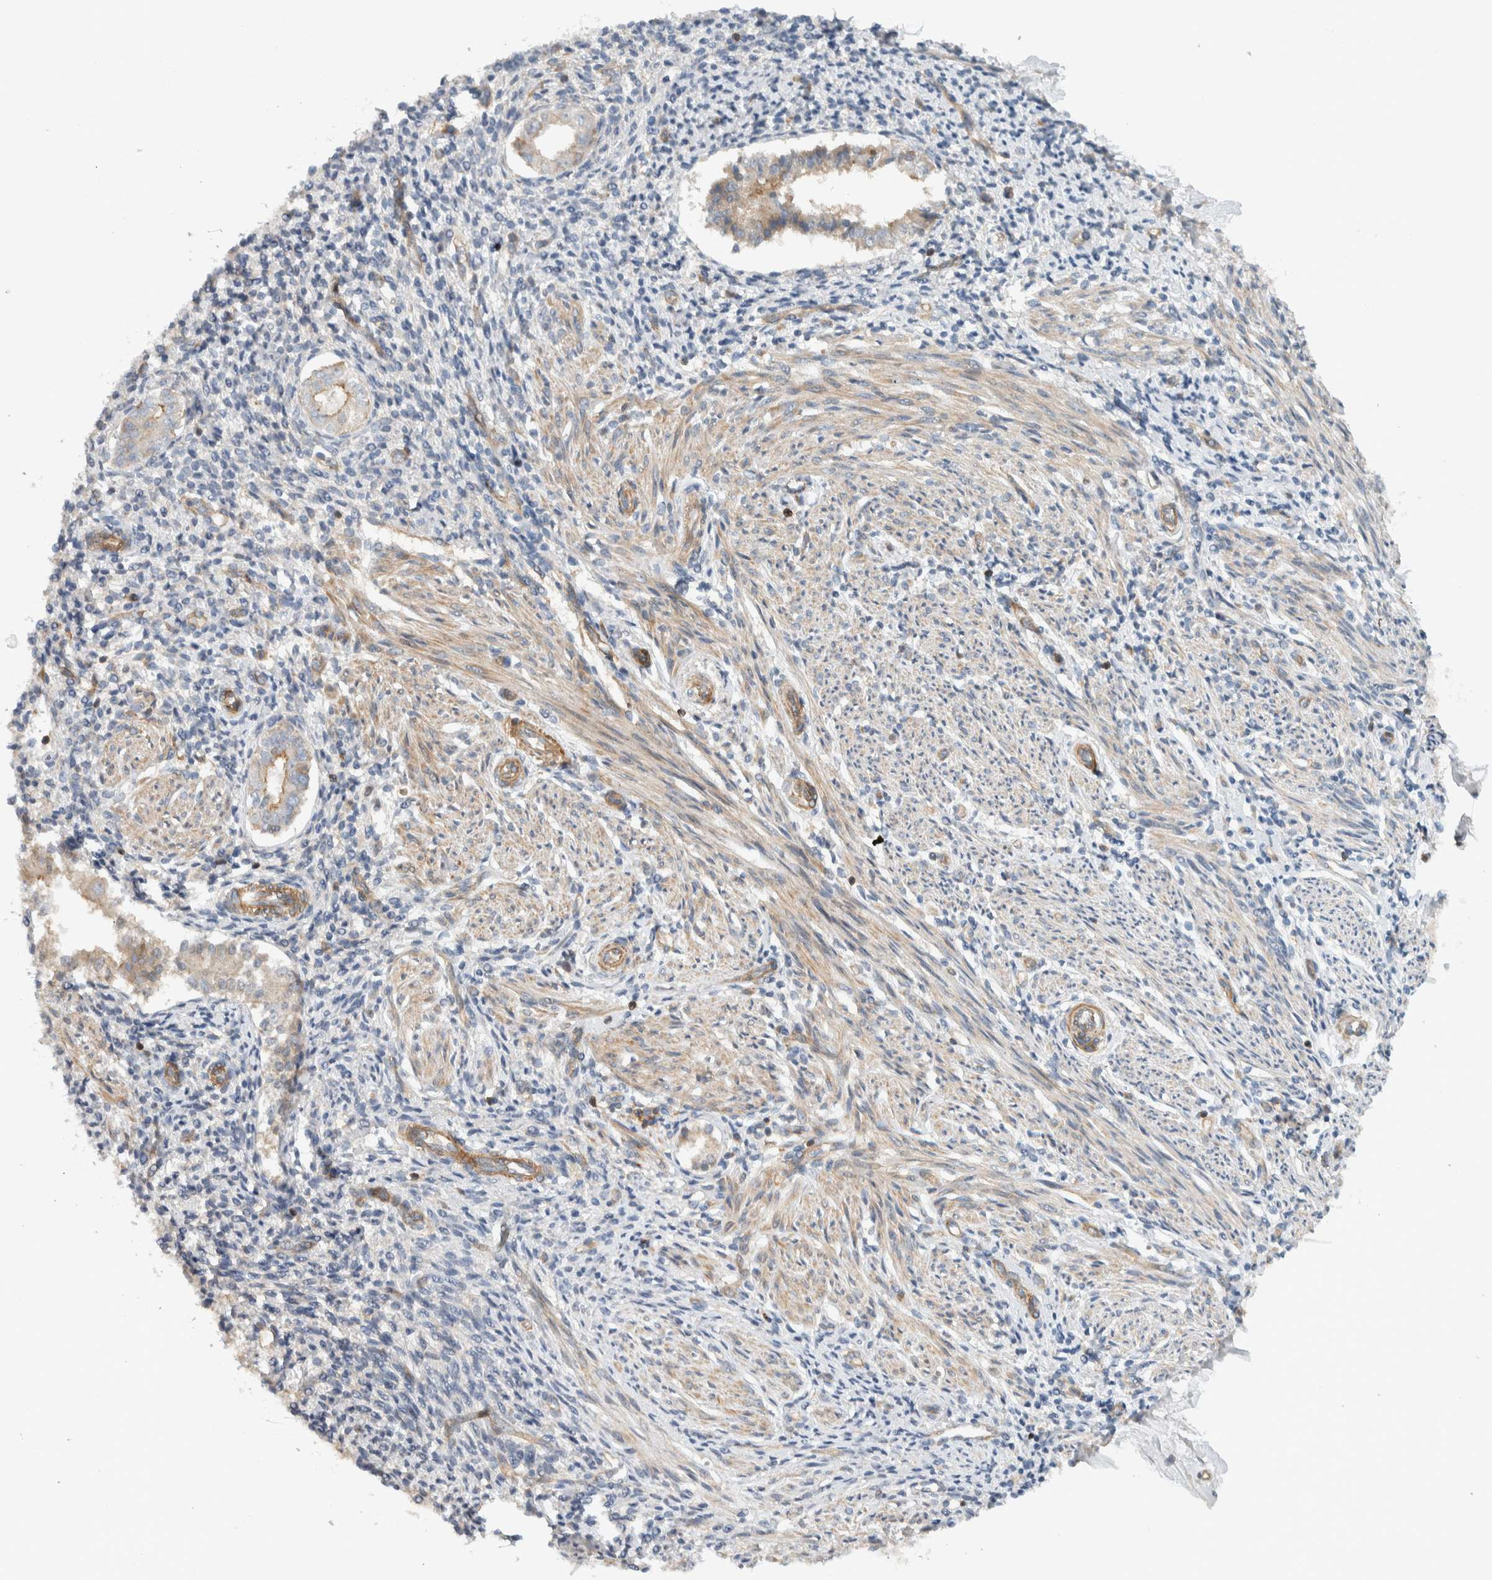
{"staining": {"intensity": "weak", "quantity": "<25%", "location": "cytoplasmic/membranous"}, "tissue": "endometrium", "cell_type": "Cells in endometrial stroma", "image_type": "normal", "snomed": [{"axis": "morphology", "description": "Normal tissue, NOS"}, {"axis": "topography", "description": "Endometrium"}], "caption": "Micrograph shows no protein expression in cells in endometrial stroma of unremarkable endometrium. The staining is performed using DAB (3,3'-diaminobenzidine) brown chromogen with nuclei counter-stained in using hematoxylin.", "gene": "MPRIP", "patient": {"sex": "female", "age": 66}}